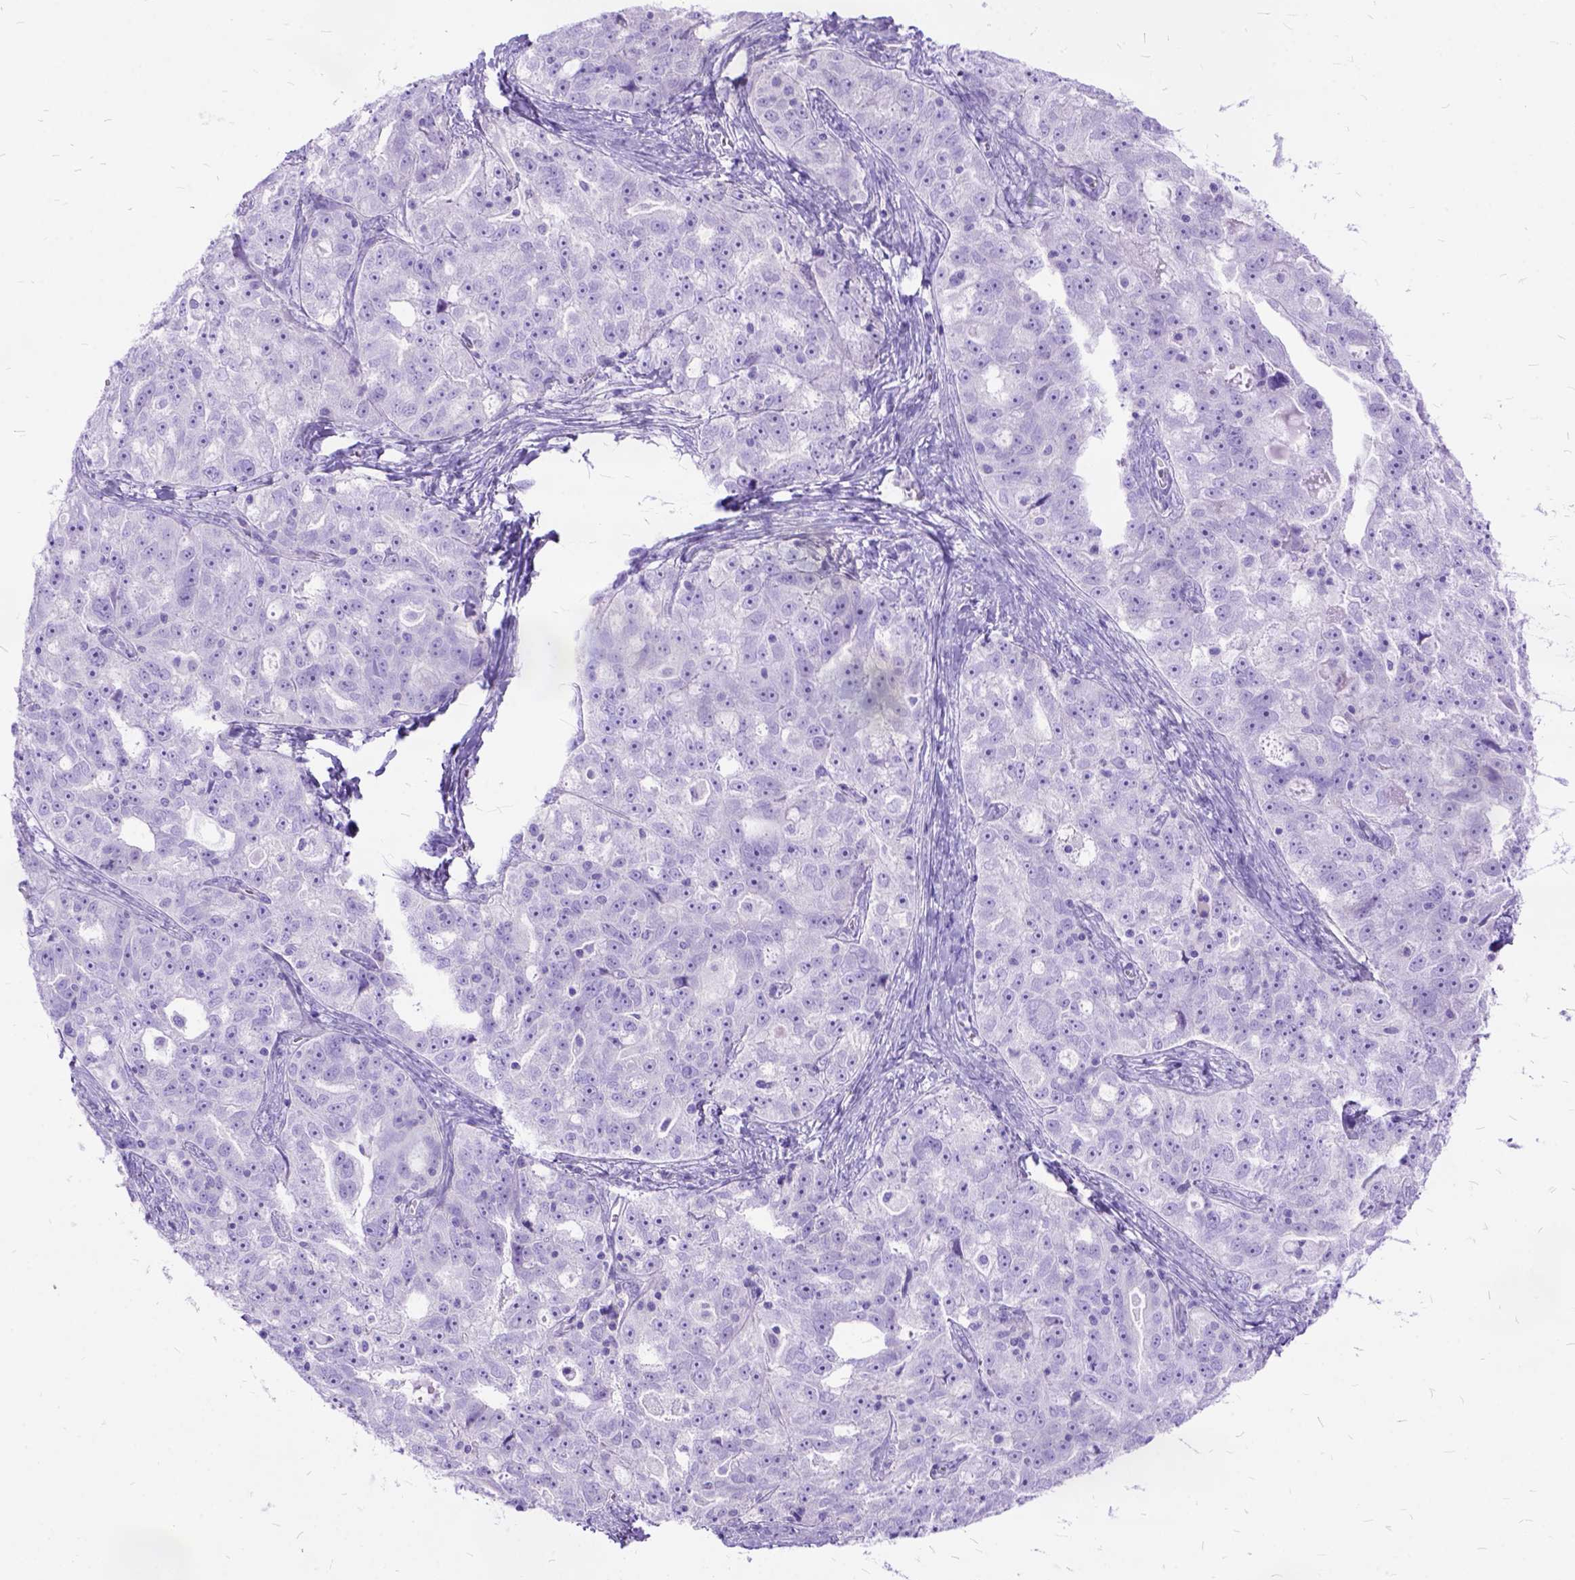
{"staining": {"intensity": "negative", "quantity": "none", "location": "none"}, "tissue": "ovarian cancer", "cell_type": "Tumor cells", "image_type": "cancer", "snomed": [{"axis": "morphology", "description": "Cystadenocarcinoma, serous, NOS"}, {"axis": "topography", "description": "Ovary"}], "caption": "Tumor cells are negative for brown protein staining in serous cystadenocarcinoma (ovarian).", "gene": "ARL9", "patient": {"sex": "female", "age": 51}}